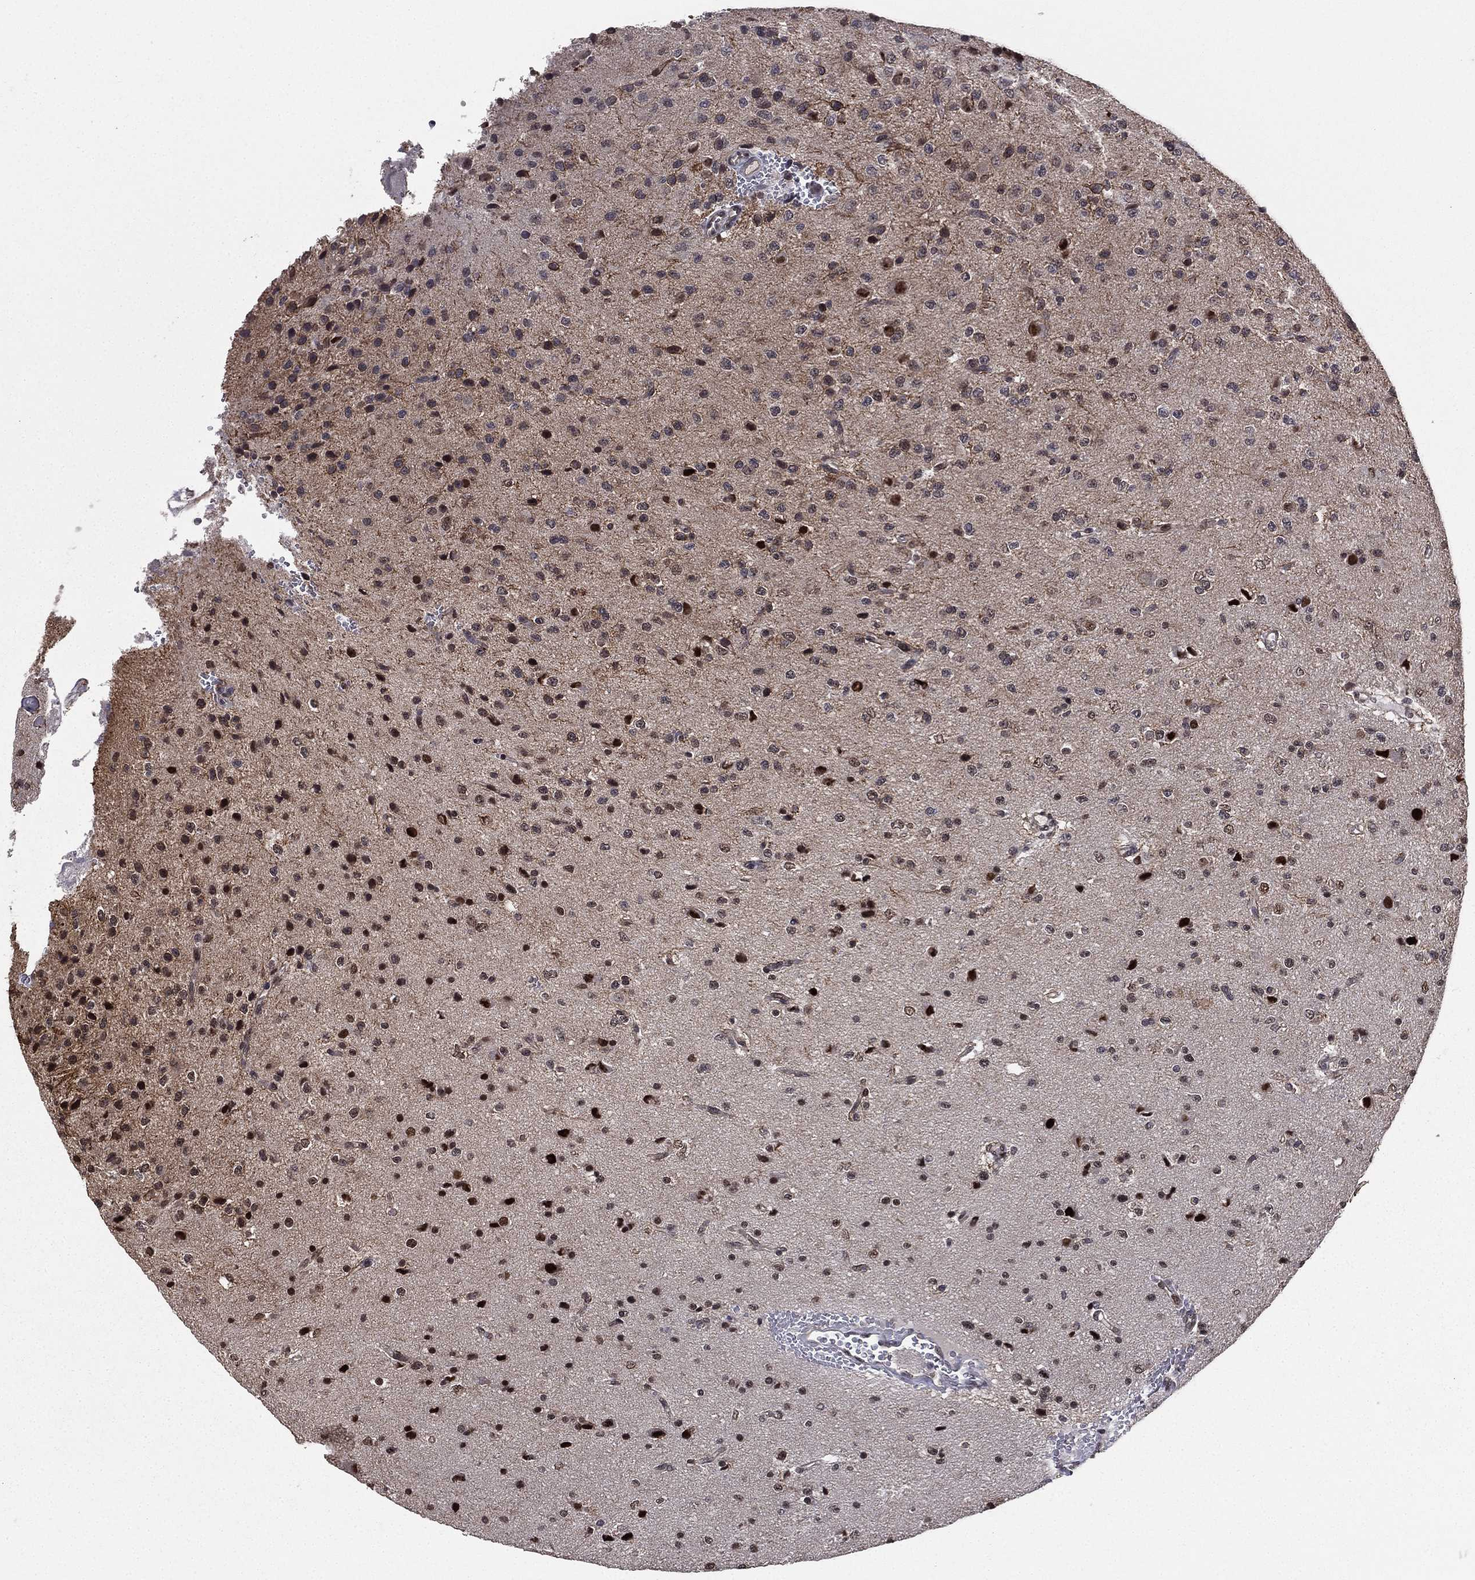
{"staining": {"intensity": "strong", "quantity": "<25%", "location": "nuclear"}, "tissue": "glioma", "cell_type": "Tumor cells", "image_type": "cancer", "snomed": [{"axis": "morphology", "description": "Glioma, malignant, Low grade"}, {"axis": "topography", "description": "Brain"}], "caption": "Glioma stained with DAB IHC demonstrates medium levels of strong nuclear expression in approximately <25% of tumor cells.", "gene": "RARB", "patient": {"sex": "male", "age": 41}}